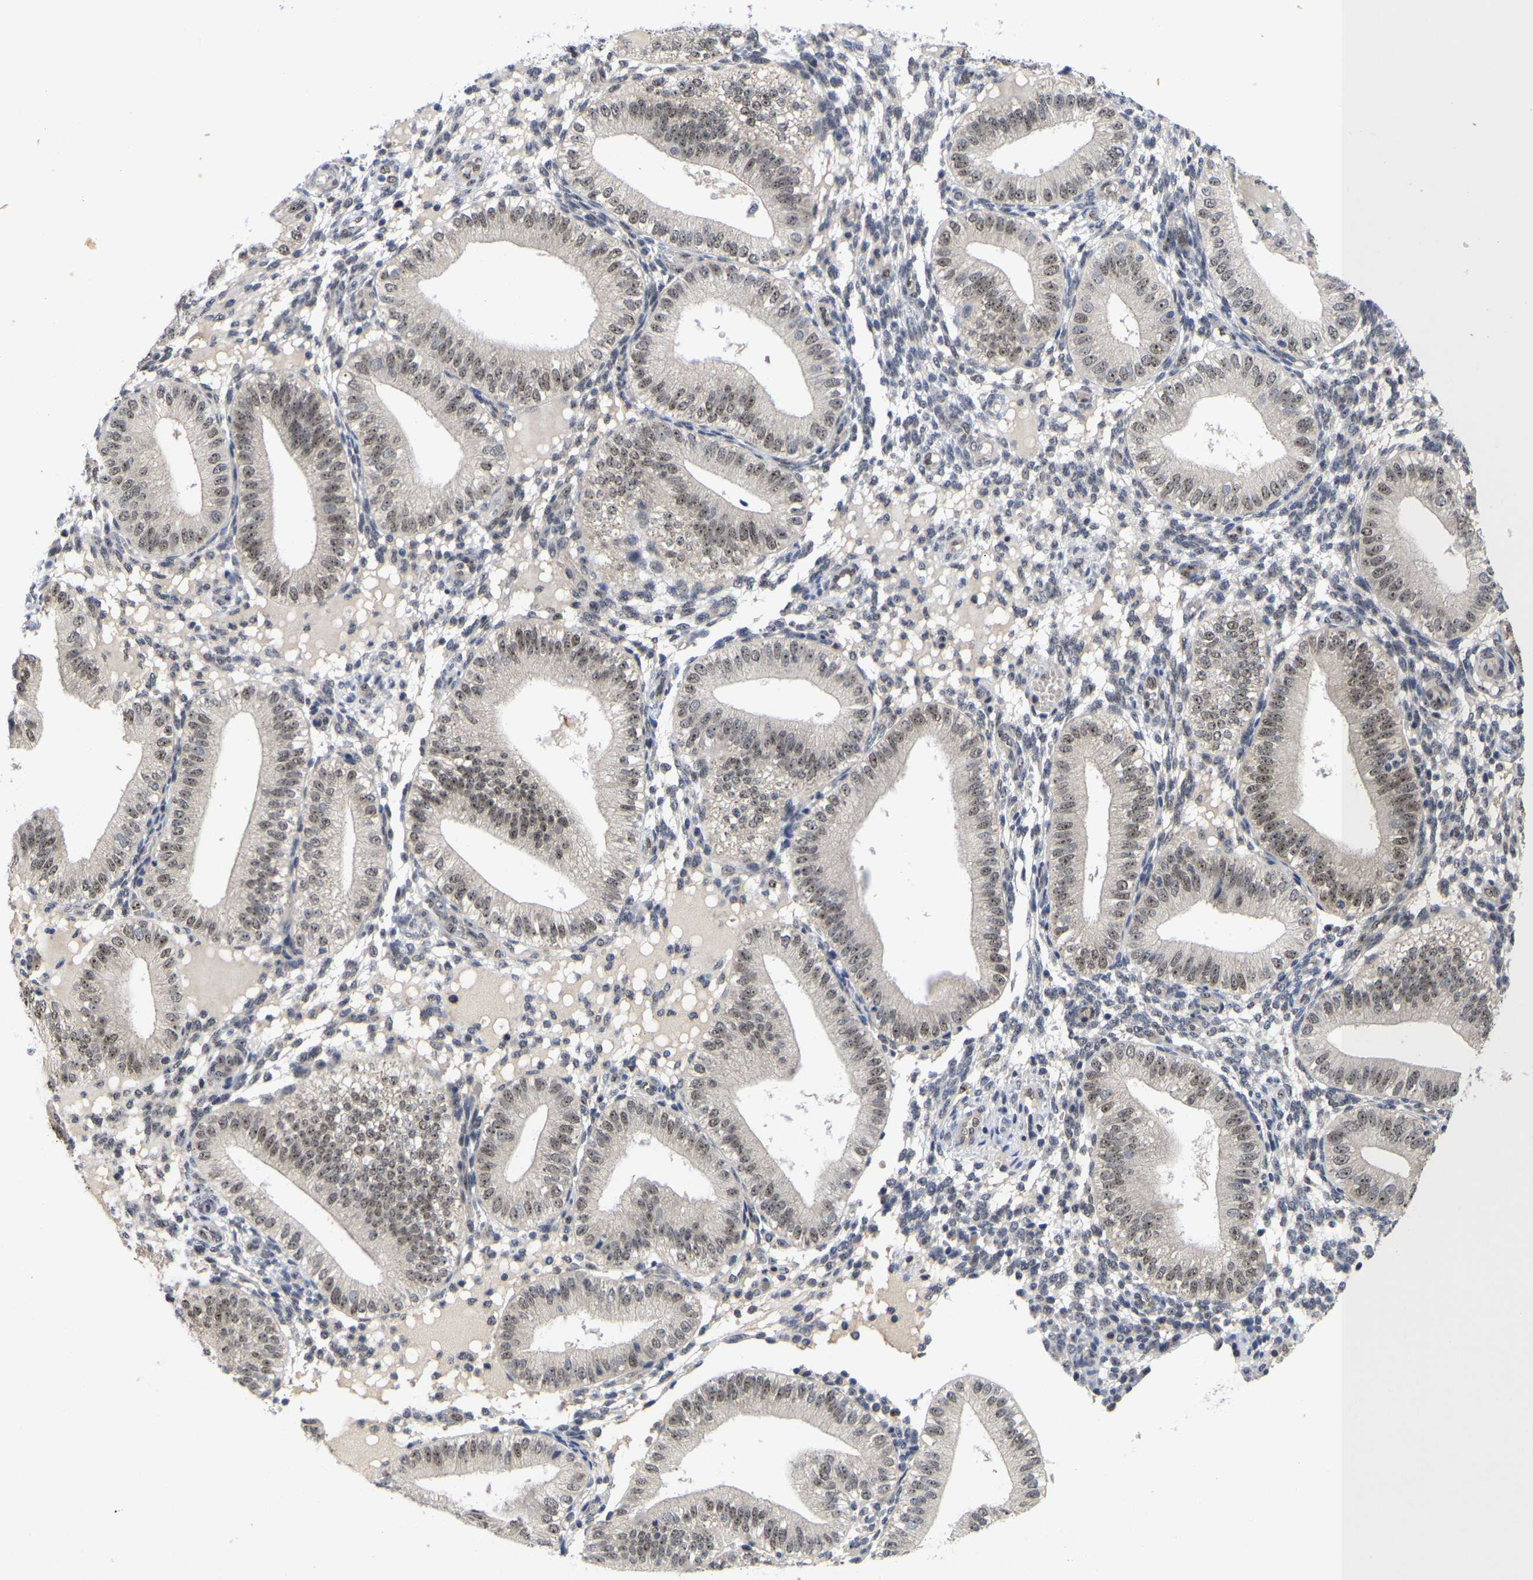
{"staining": {"intensity": "weak", "quantity": "<25%", "location": "nuclear"}, "tissue": "endometrium", "cell_type": "Cells in endometrial stroma", "image_type": "normal", "snomed": [{"axis": "morphology", "description": "Normal tissue, NOS"}, {"axis": "topography", "description": "Endometrium"}], "caption": "This photomicrograph is of benign endometrium stained with IHC to label a protein in brown with the nuclei are counter-stained blue. There is no staining in cells in endometrial stroma.", "gene": "NLE1", "patient": {"sex": "female", "age": 39}}